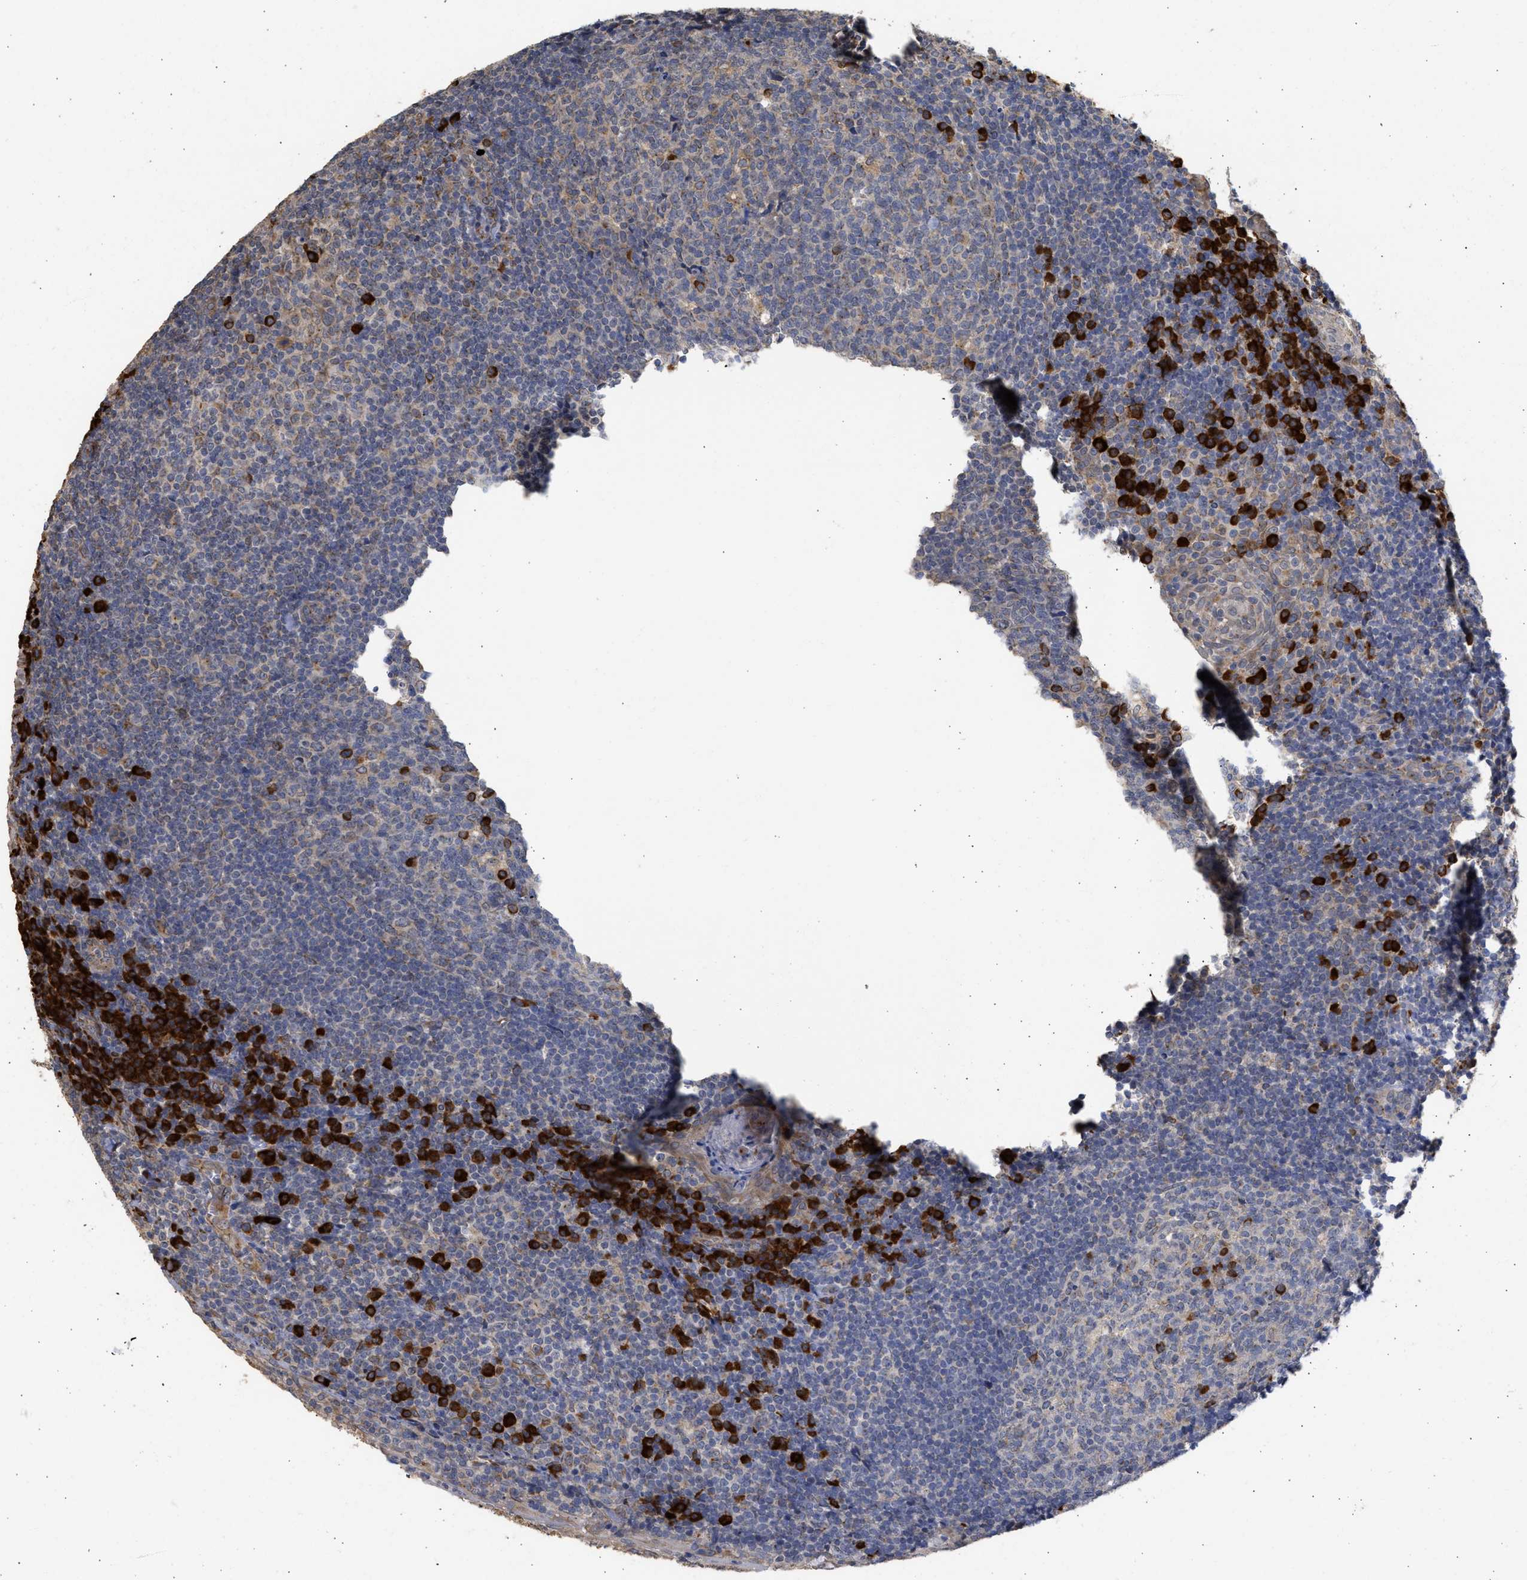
{"staining": {"intensity": "strong", "quantity": "<25%", "location": "cytoplasmic/membranous"}, "tissue": "tonsil", "cell_type": "Germinal center cells", "image_type": "normal", "snomed": [{"axis": "morphology", "description": "Normal tissue, NOS"}, {"axis": "topography", "description": "Tonsil"}], "caption": "A high-resolution photomicrograph shows immunohistochemistry staining of benign tonsil, which reveals strong cytoplasmic/membranous positivity in approximately <25% of germinal center cells. The protein of interest is stained brown, and the nuclei are stained in blue (DAB IHC with brightfield microscopy, high magnification).", "gene": "DNAJC1", "patient": {"sex": "male", "age": 37}}